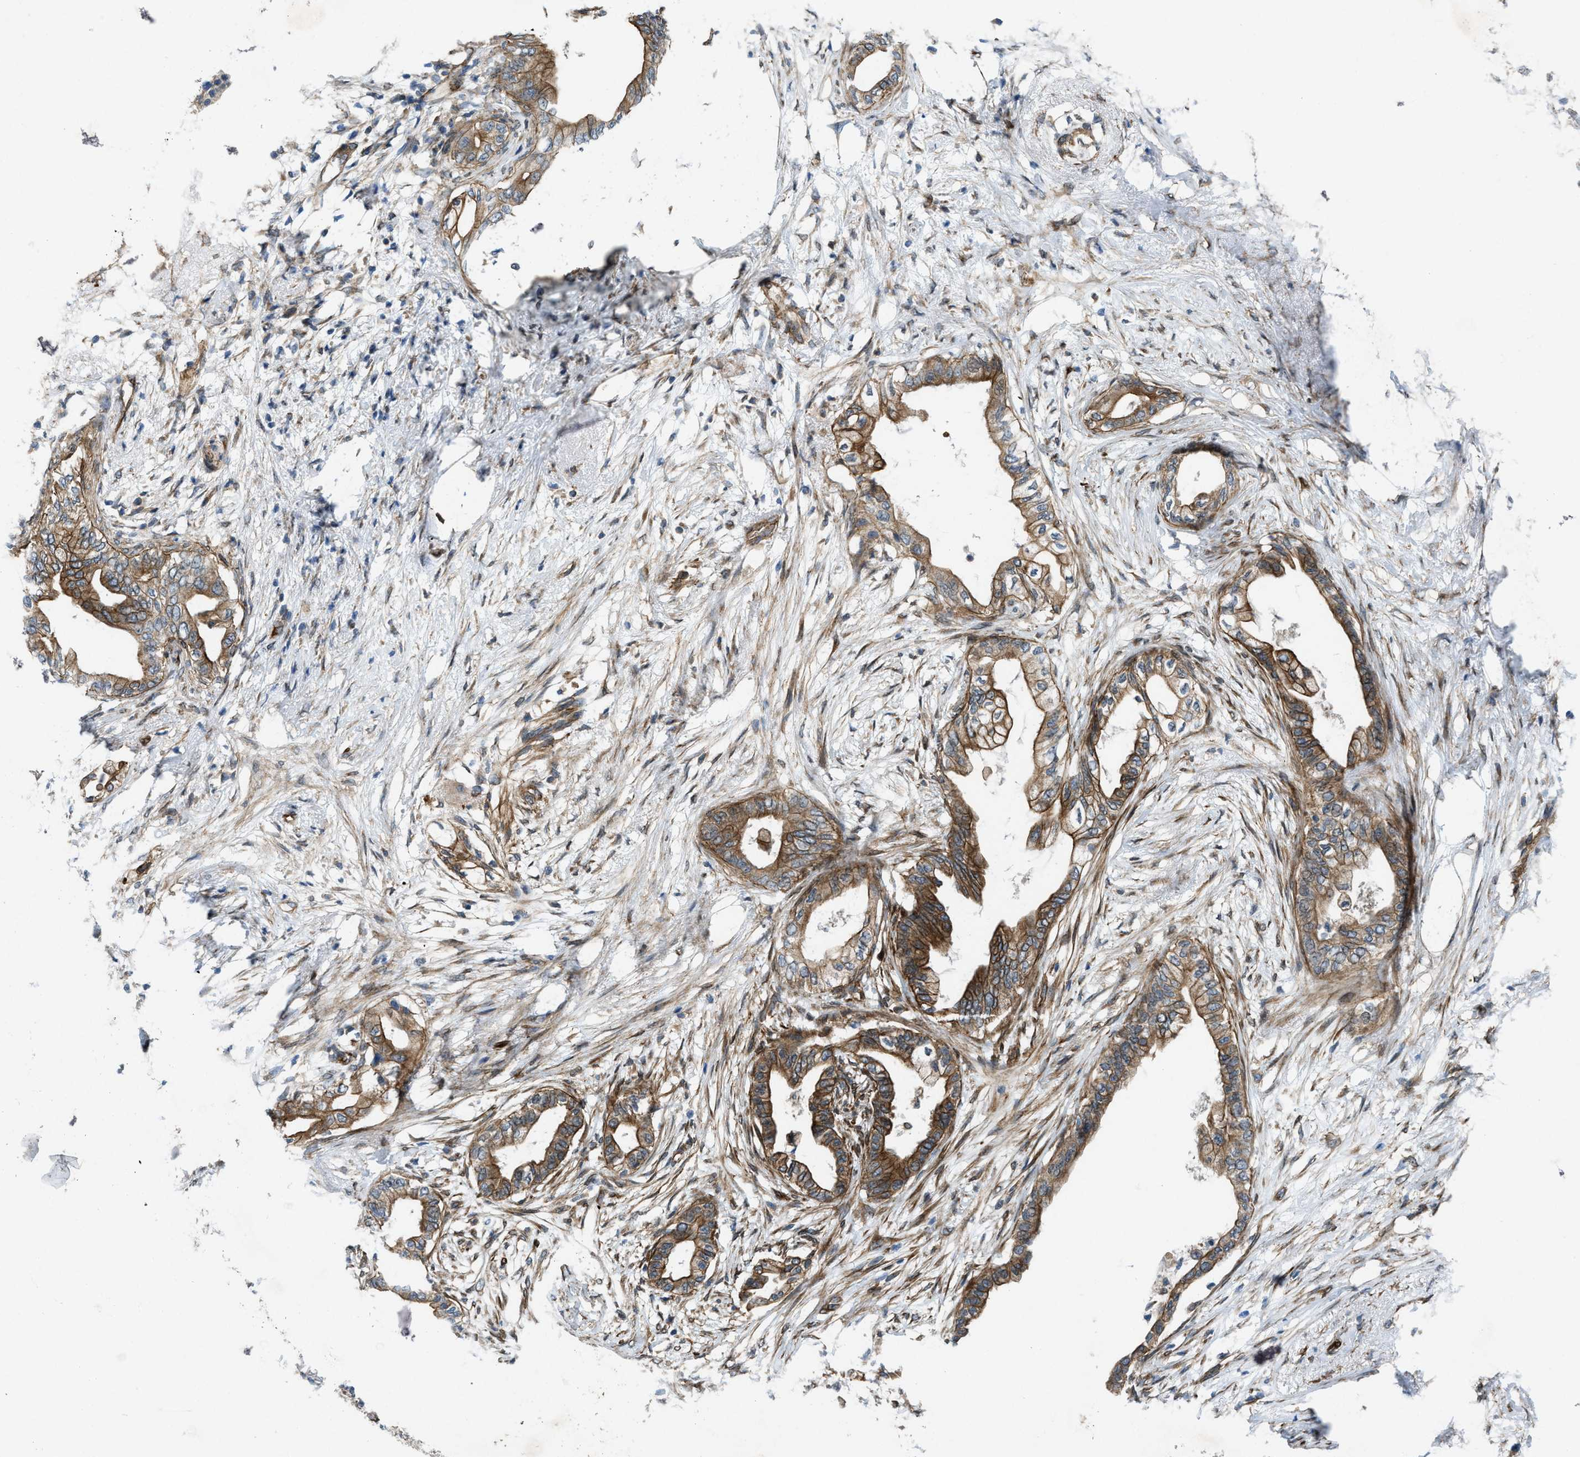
{"staining": {"intensity": "moderate", "quantity": ">75%", "location": "cytoplasmic/membranous"}, "tissue": "pancreatic cancer", "cell_type": "Tumor cells", "image_type": "cancer", "snomed": [{"axis": "morphology", "description": "Normal tissue, NOS"}, {"axis": "morphology", "description": "Adenocarcinoma, NOS"}, {"axis": "topography", "description": "Pancreas"}, {"axis": "topography", "description": "Duodenum"}], "caption": "Brown immunohistochemical staining in human adenocarcinoma (pancreatic) demonstrates moderate cytoplasmic/membranous positivity in approximately >75% of tumor cells.", "gene": "URGCP", "patient": {"sex": "female", "age": 60}}